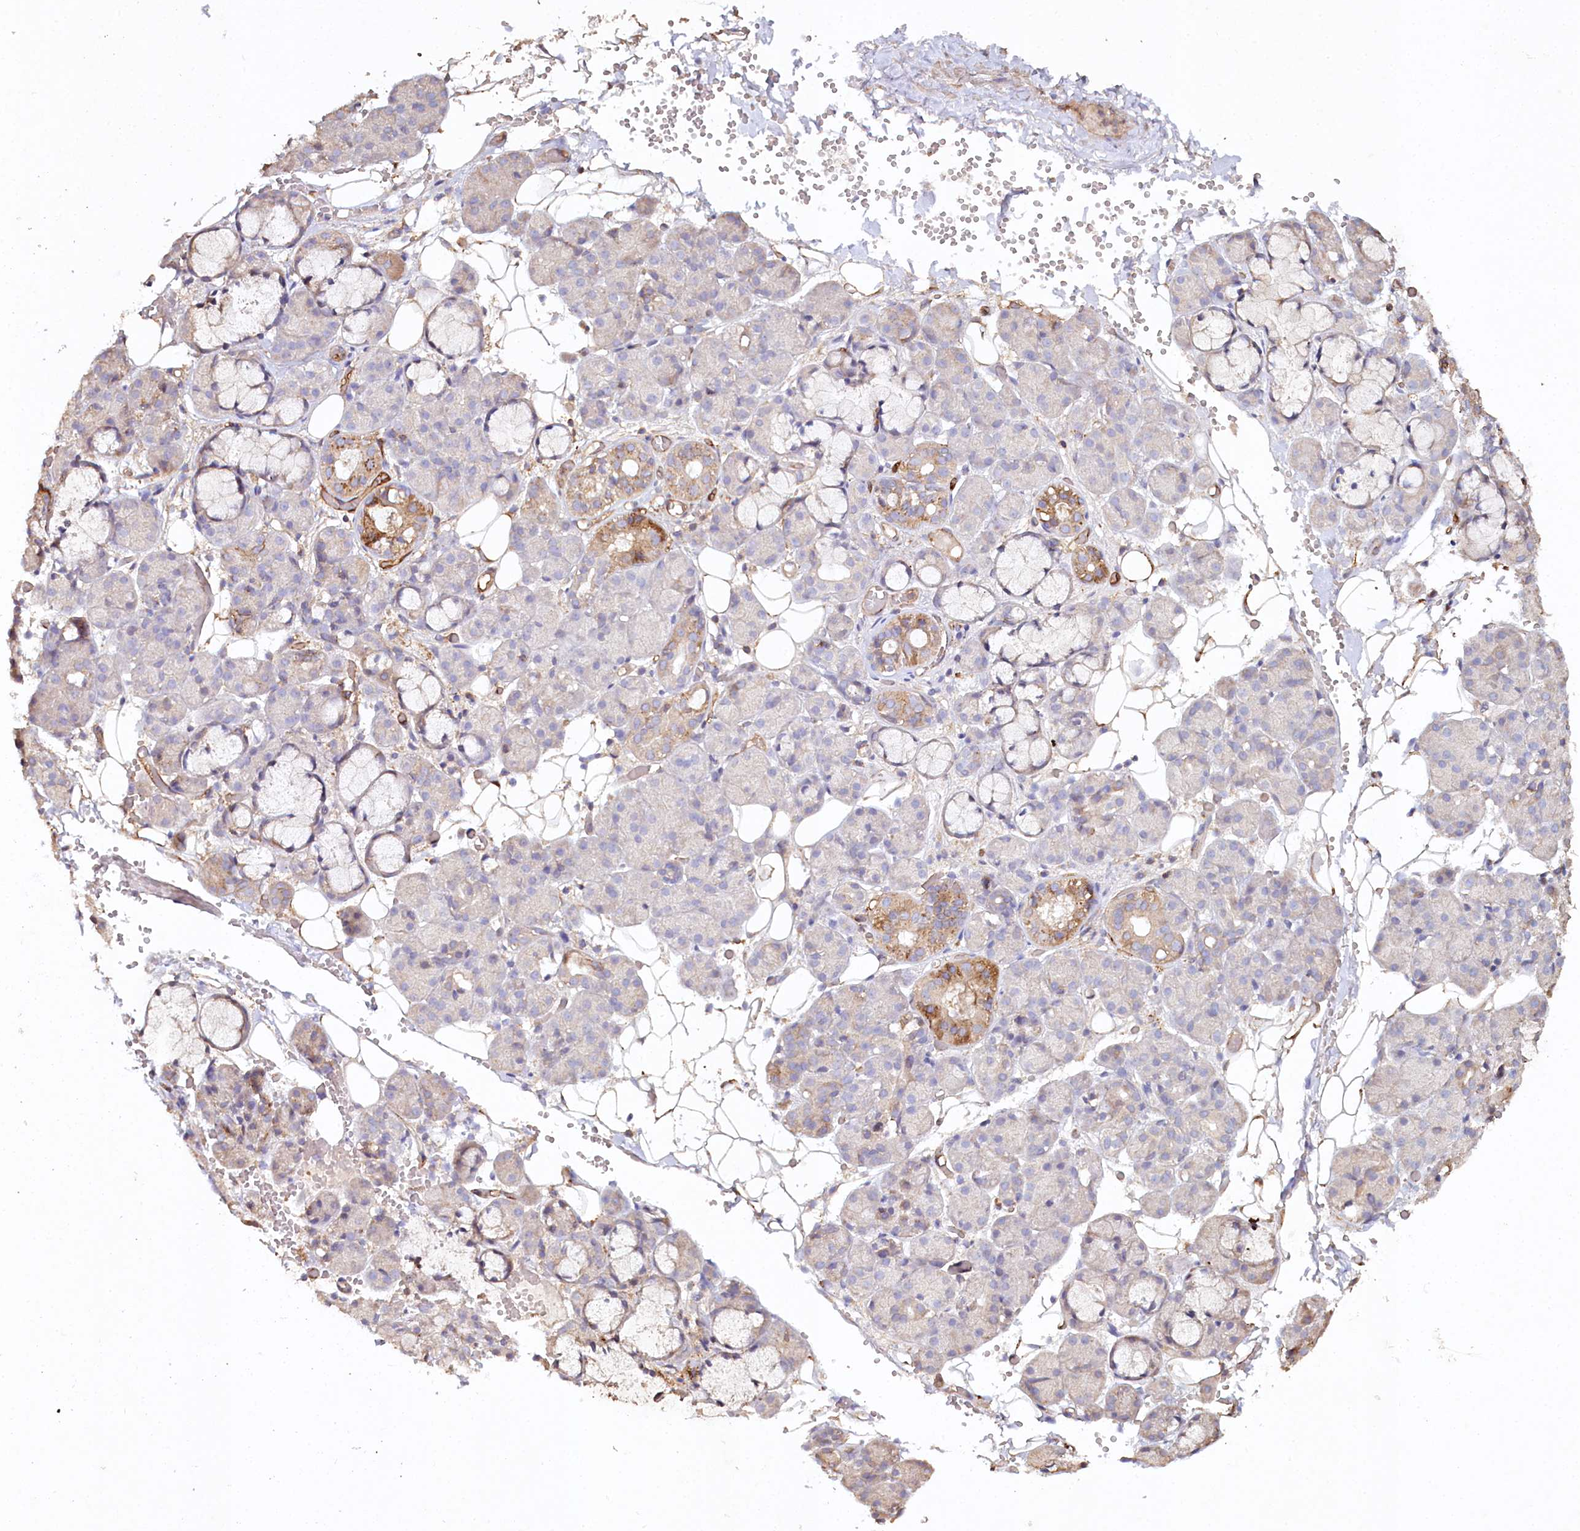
{"staining": {"intensity": "moderate", "quantity": "<25%", "location": "cytoplasmic/membranous"}, "tissue": "salivary gland", "cell_type": "Glandular cells", "image_type": "normal", "snomed": [{"axis": "morphology", "description": "Normal tissue, NOS"}, {"axis": "topography", "description": "Salivary gland"}], "caption": "Protein staining of benign salivary gland reveals moderate cytoplasmic/membranous positivity in about <25% of glandular cells. (DAB IHC, brown staining for protein, blue staining for nuclei).", "gene": "RBP5", "patient": {"sex": "male", "age": 63}}